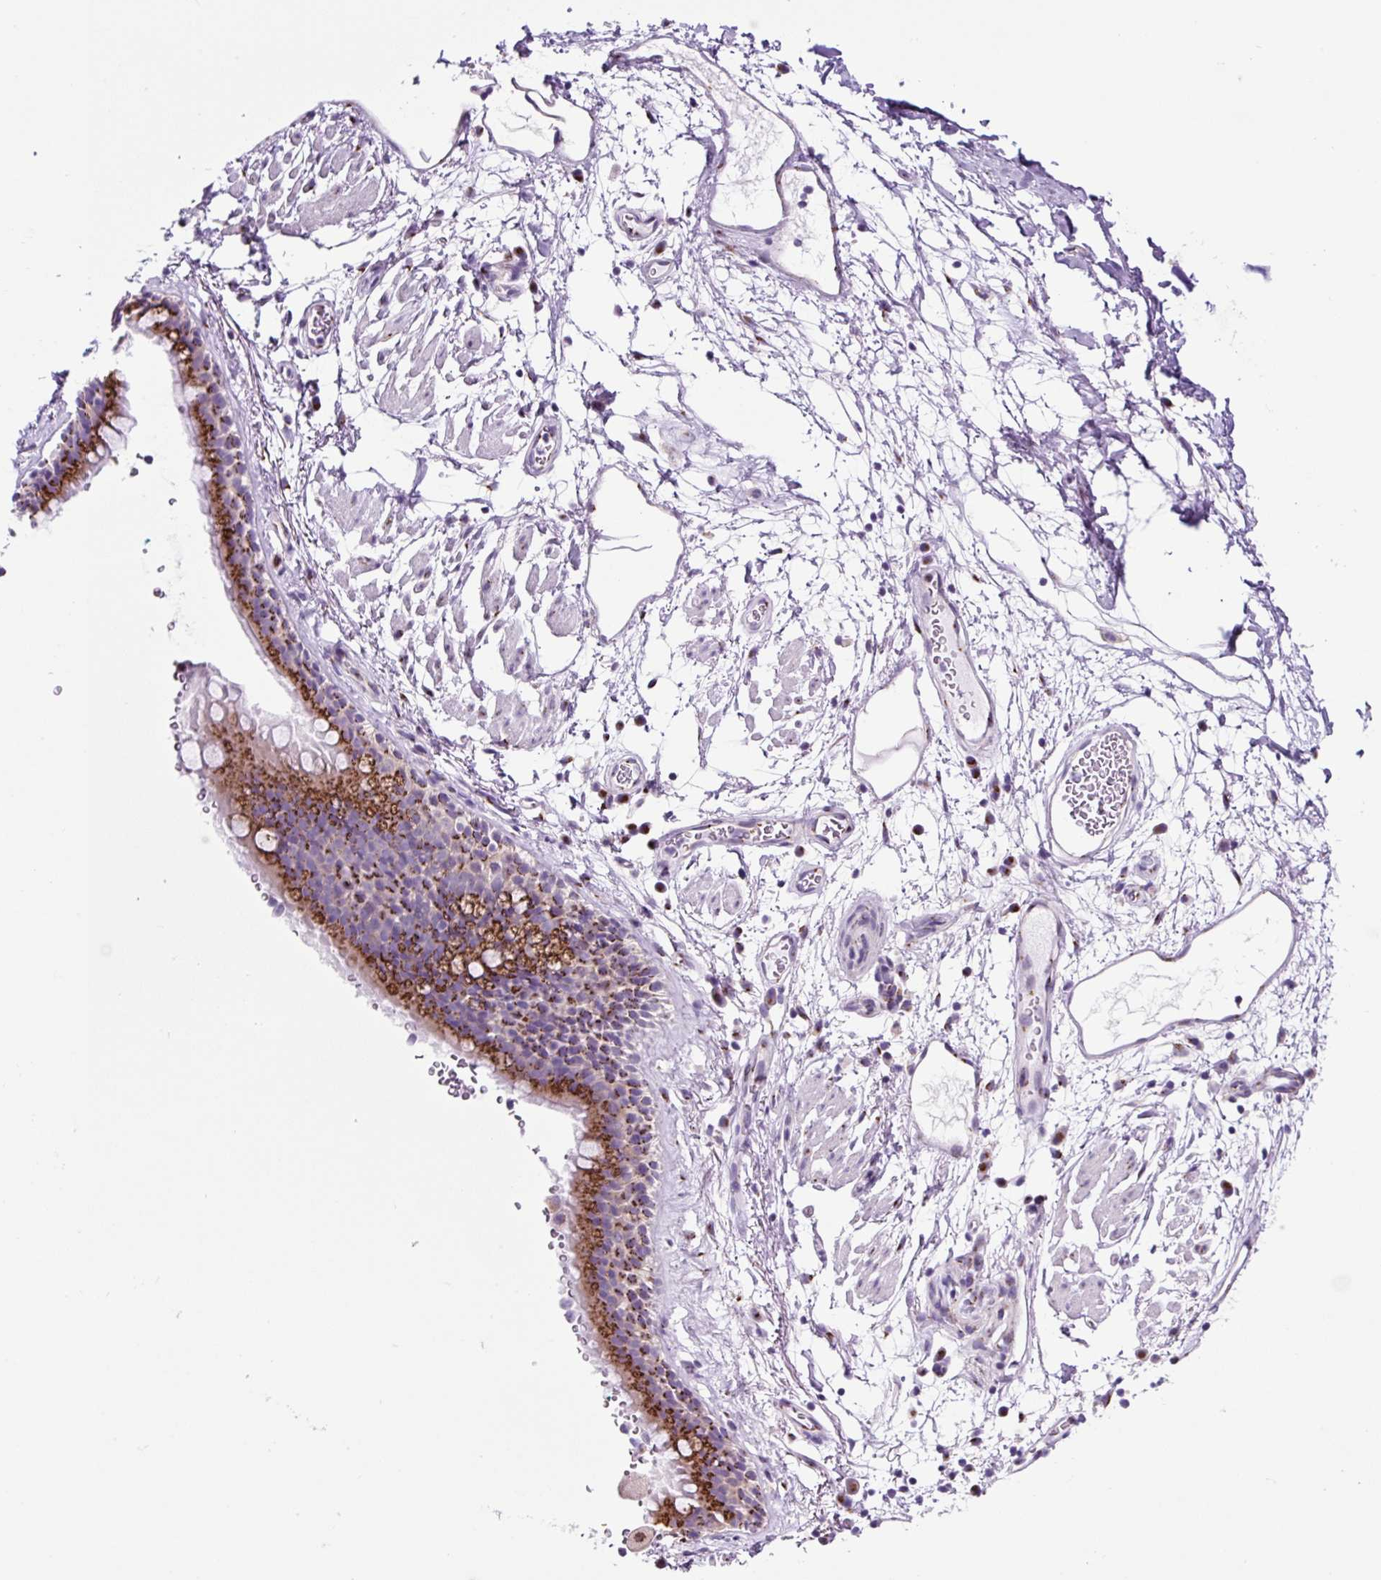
{"staining": {"intensity": "negative", "quantity": "none", "location": "none"}, "tissue": "adipose tissue", "cell_type": "Adipocytes", "image_type": "normal", "snomed": [{"axis": "morphology", "description": "Normal tissue, NOS"}, {"axis": "topography", "description": "Cartilage tissue"}, {"axis": "topography", "description": "Bronchus"}], "caption": "IHC of normal human adipose tissue exhibits no positivity in adipocytes.", "gene": "GORASP1", "patient": {"sex": "male", "age": 58}}